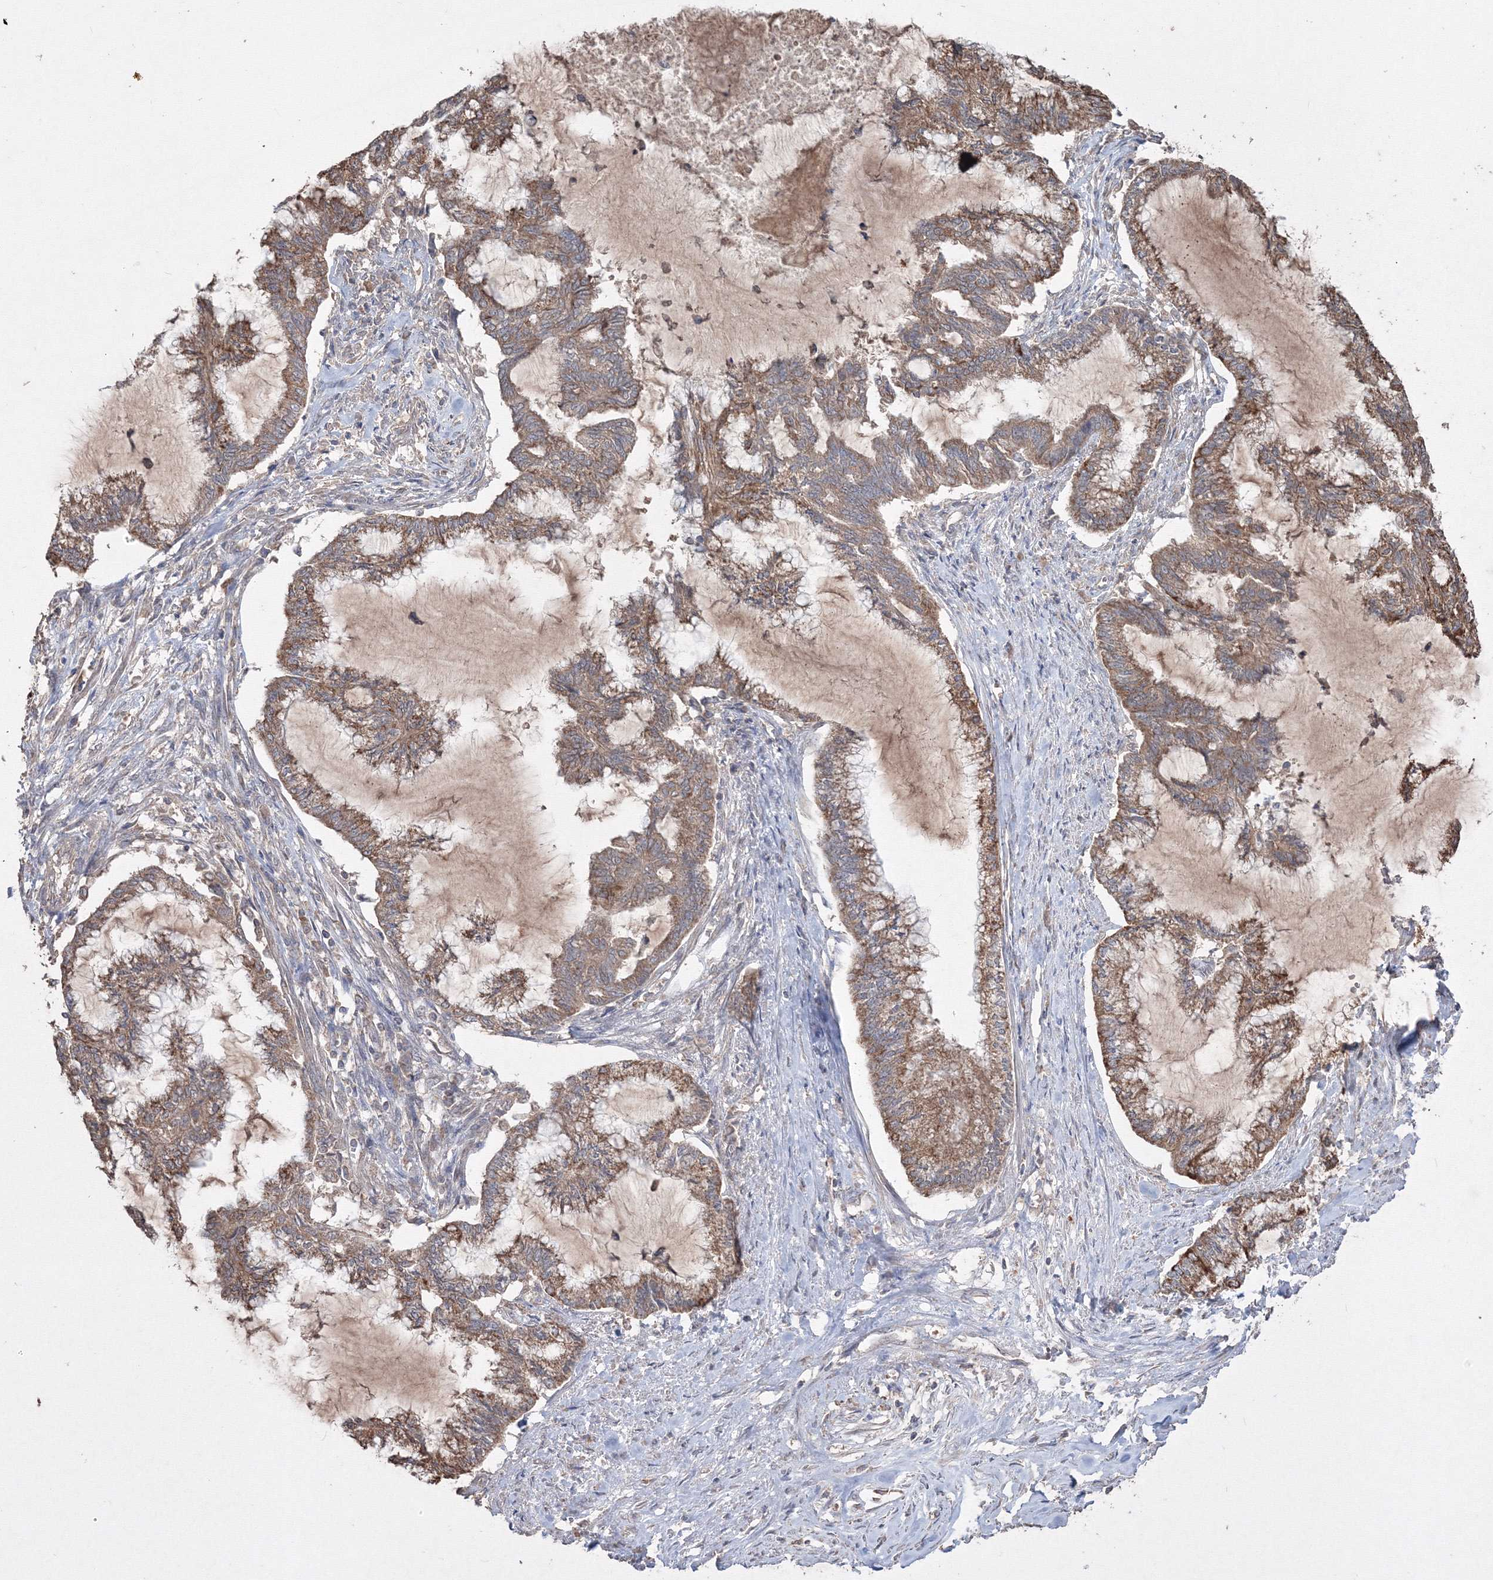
{"staining": {"intensity": "moderate", "quantity": ">75%", "location": "cytoplasmic/membranous"}, "tissue": "endometrial cancer", "cell_type": "Tumor cells", "image_type": "cancer", "snomed": [{"axis": "morphology", "description": "Adenocarcinoma, NOS"}, {"axis": "topography", "description": "Endometrium"}], "caption": "There is medium levels of moderate cytoplasmic/membranous positivity in tumor cells of adenocarcinoma (endometrial), as demonstrated by immunohistochemical staining (brown color).", "gene": "GRSF1", "patient": {"sex": "female", "age": 86}}